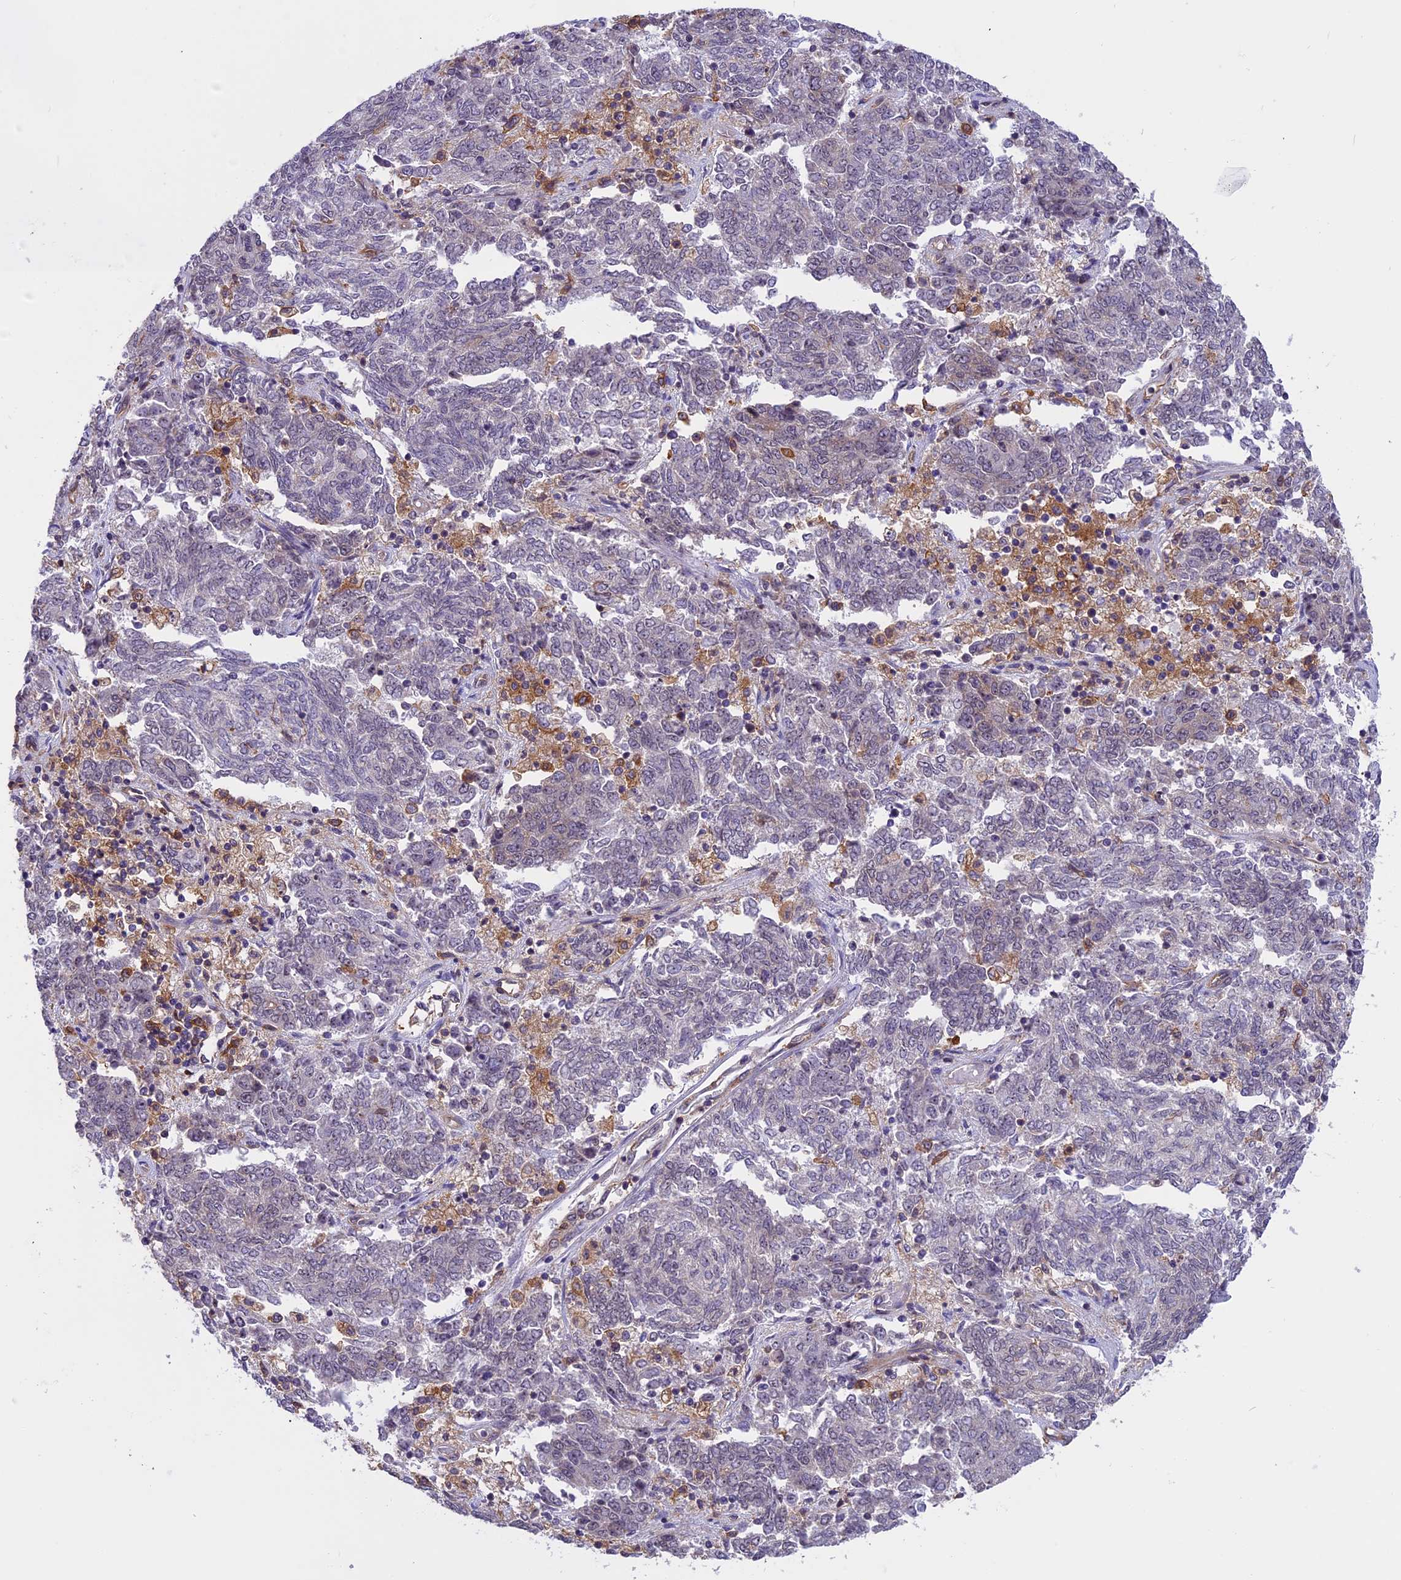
{"staining": {"intensity": "negative", "quantity": "none", "location": "none"}, "tissue": "endometrial cancer", "cell_type": "Tumor cells", "image_type": "cancer", "snomed": [{"axis": "morphology", "description": "Adenocarcinoma, NOS"}, {"axis": "topography", "description": "Endometrium"}], "caption": "The IHC image has no significant staining in tumor cells of endometrial adenocarcinoma tissue. The staining is performed using DAB brown chromogen with nuclei counter-stained in using hematoxylin.", "gene": "EHBP1L1", "patient": {"sex": "female", "age": 80}}